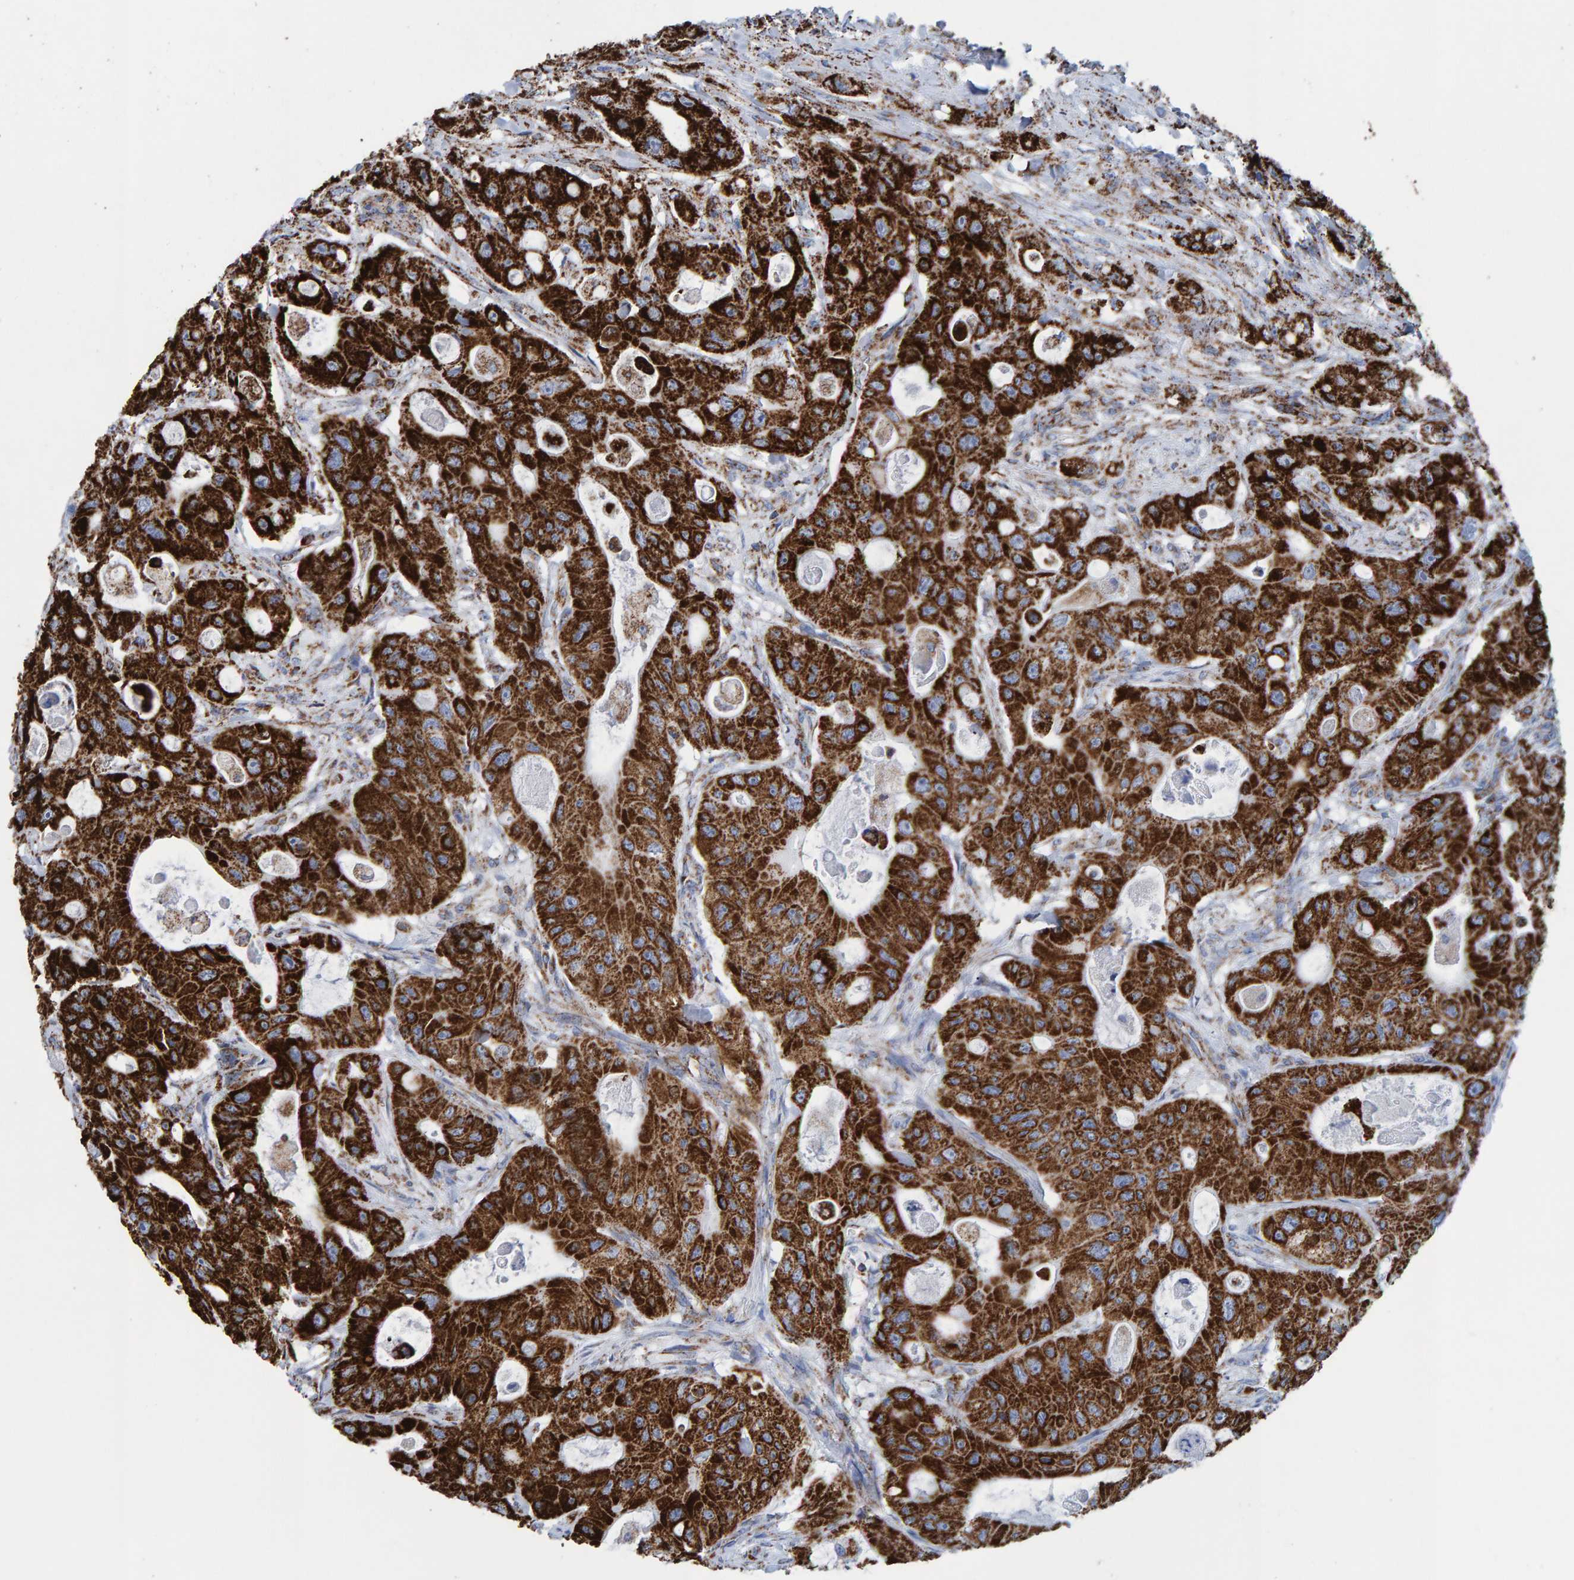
{"staining": {"intensity": "strong", "quantity": ">75%", "location": "cytoplasmic/membranous"}, "tissue": "colorectal cancer", "cell_type": "Tumor cells", "image_type": "cancer", "snomed": [{"axis": "morphology", "description": "Adenocarcinoma, NOS"}, {"axis": "topography", "description": "Colon"}], "caption": "Brown immunohistochemical staining in human colorectal cancer shows strong cytoplasmic/membranous expression in approximately >75% of tumor cells. (brown staining indicates protein expression, while blue staining denotes nuclei).", "gene": "ENSG00000262660", "patient": {"sex": "female", "age": 46}}